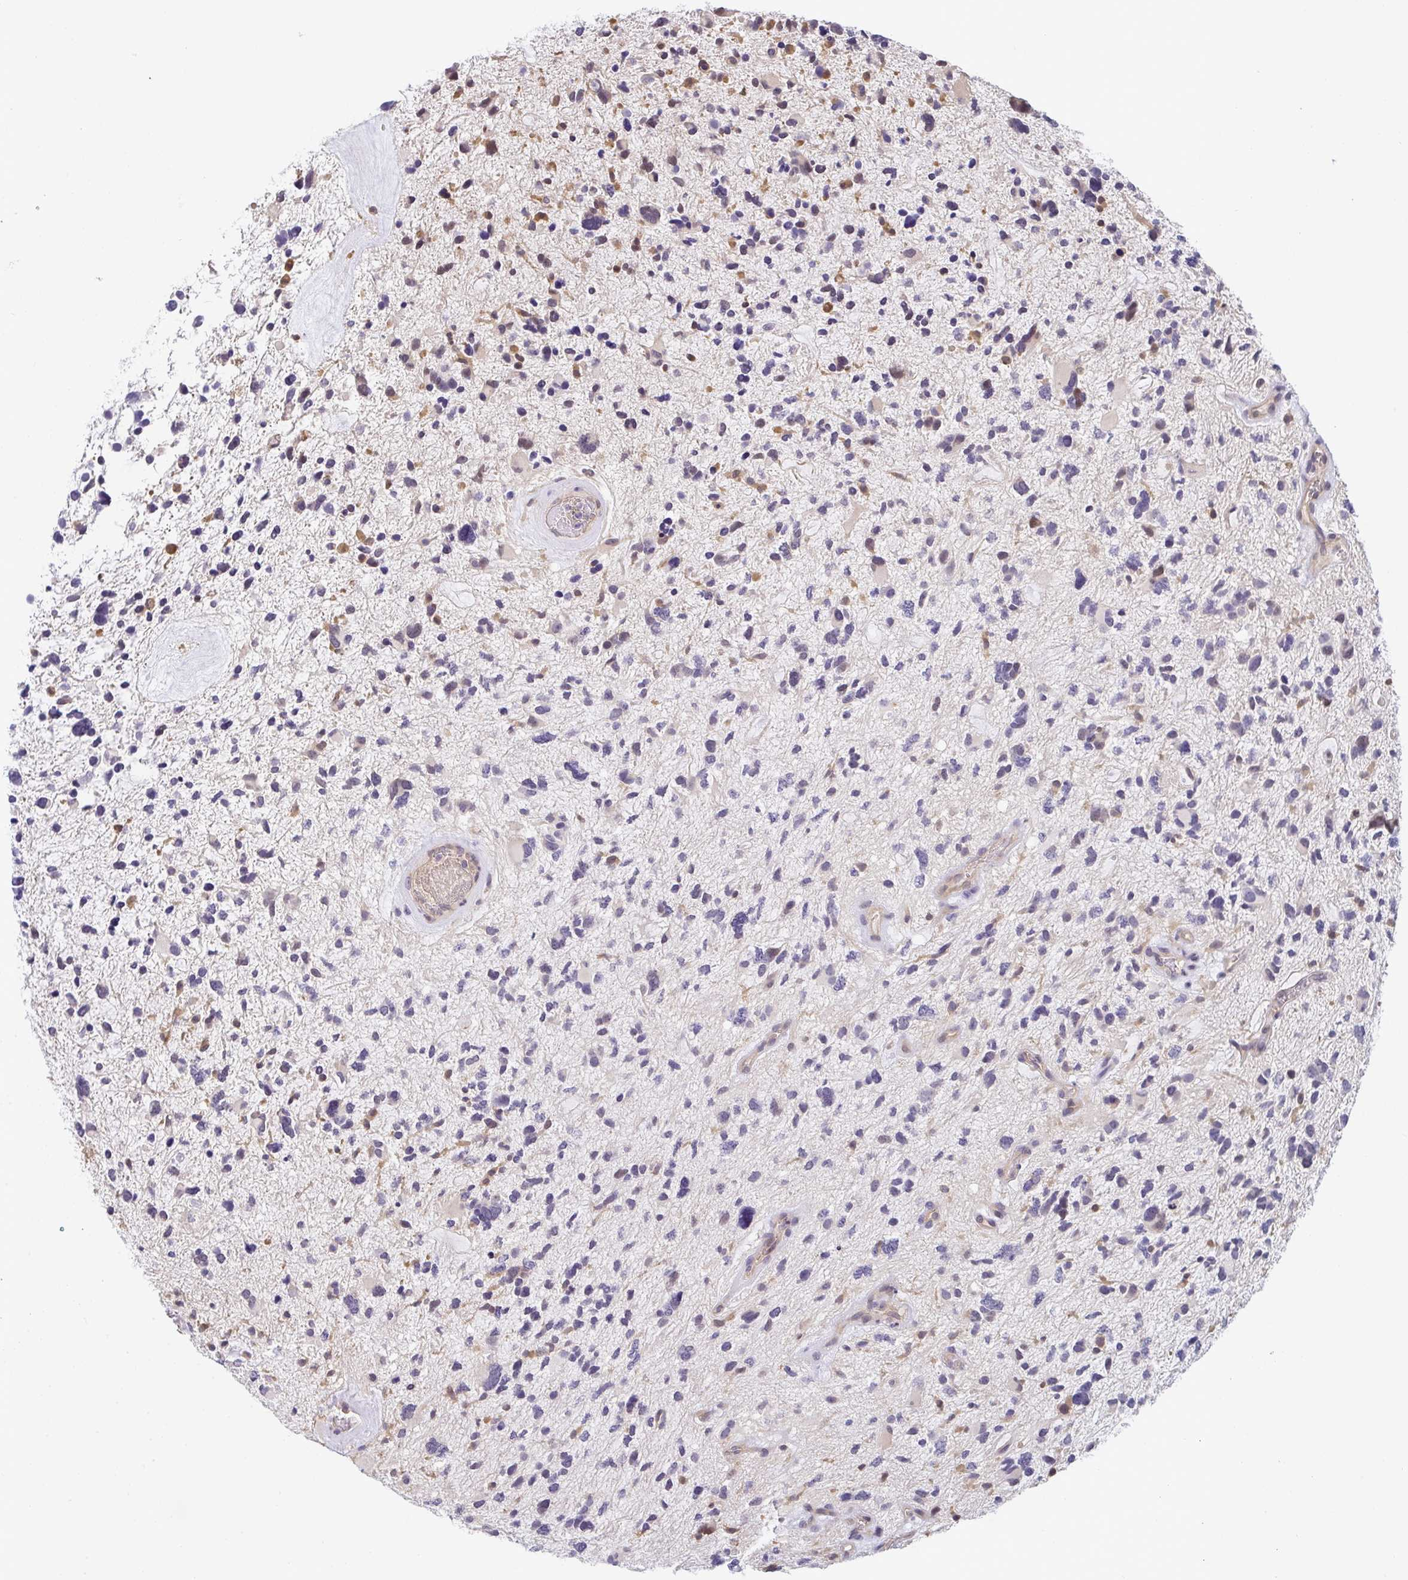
{"staining": {"intensity": "negative", "quantity": "none", "location": "none"}, "tissue": "glioma", "cell_type": "Tumor cells", "image_type": "cancer", "snomed": [{"axis": "morphology", "description": "Glioma, malignant, High grade"}, {"axis": "topography", "description": "Brain"}], "caption": "Protein analysis of malignant glioma (high-grade) exhibits no significant staining in tumor cells.", "gene": "GSDMB", "patient": {"sex": "female", "age": 11}}